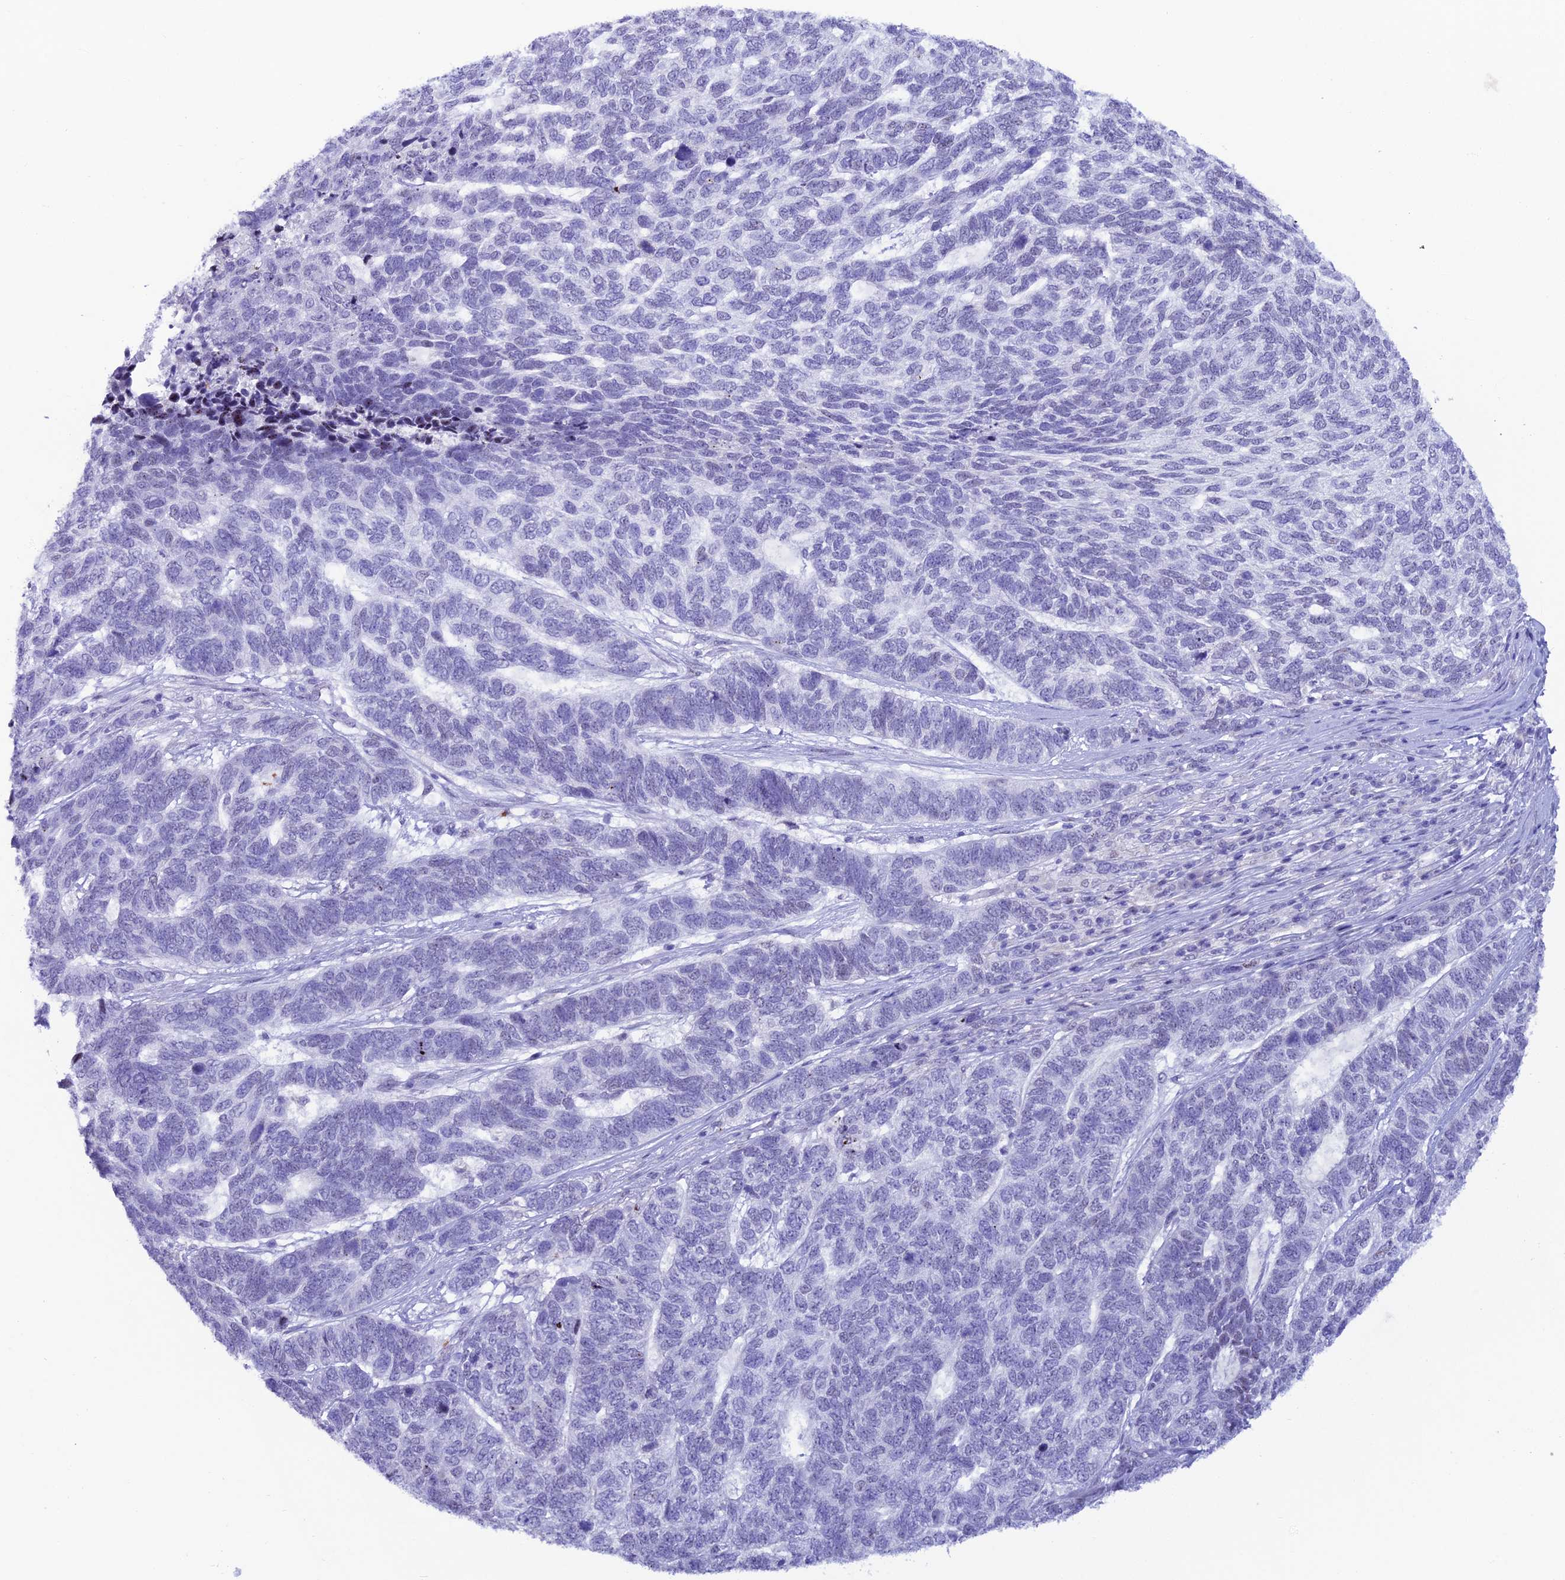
{"staining": {"intensity": "negative", "quantity": "none", "location": "none"}, "tissue": "skin cancer", "cell_type": "Tumor cells", "image_type": "cancer", "snomed": [{"axis": "morphology", "description": "Basal cell carcinoma"}, {"axis": "topography", "description": "Skin"}], "caption": "A photomicrograph of skin cancer (basal cell carcinoma) stained for a protein reveals no brown staining in tumor cells.", "gene": "MFSD2B", "patient": {"sex": "female", "age": 65}}